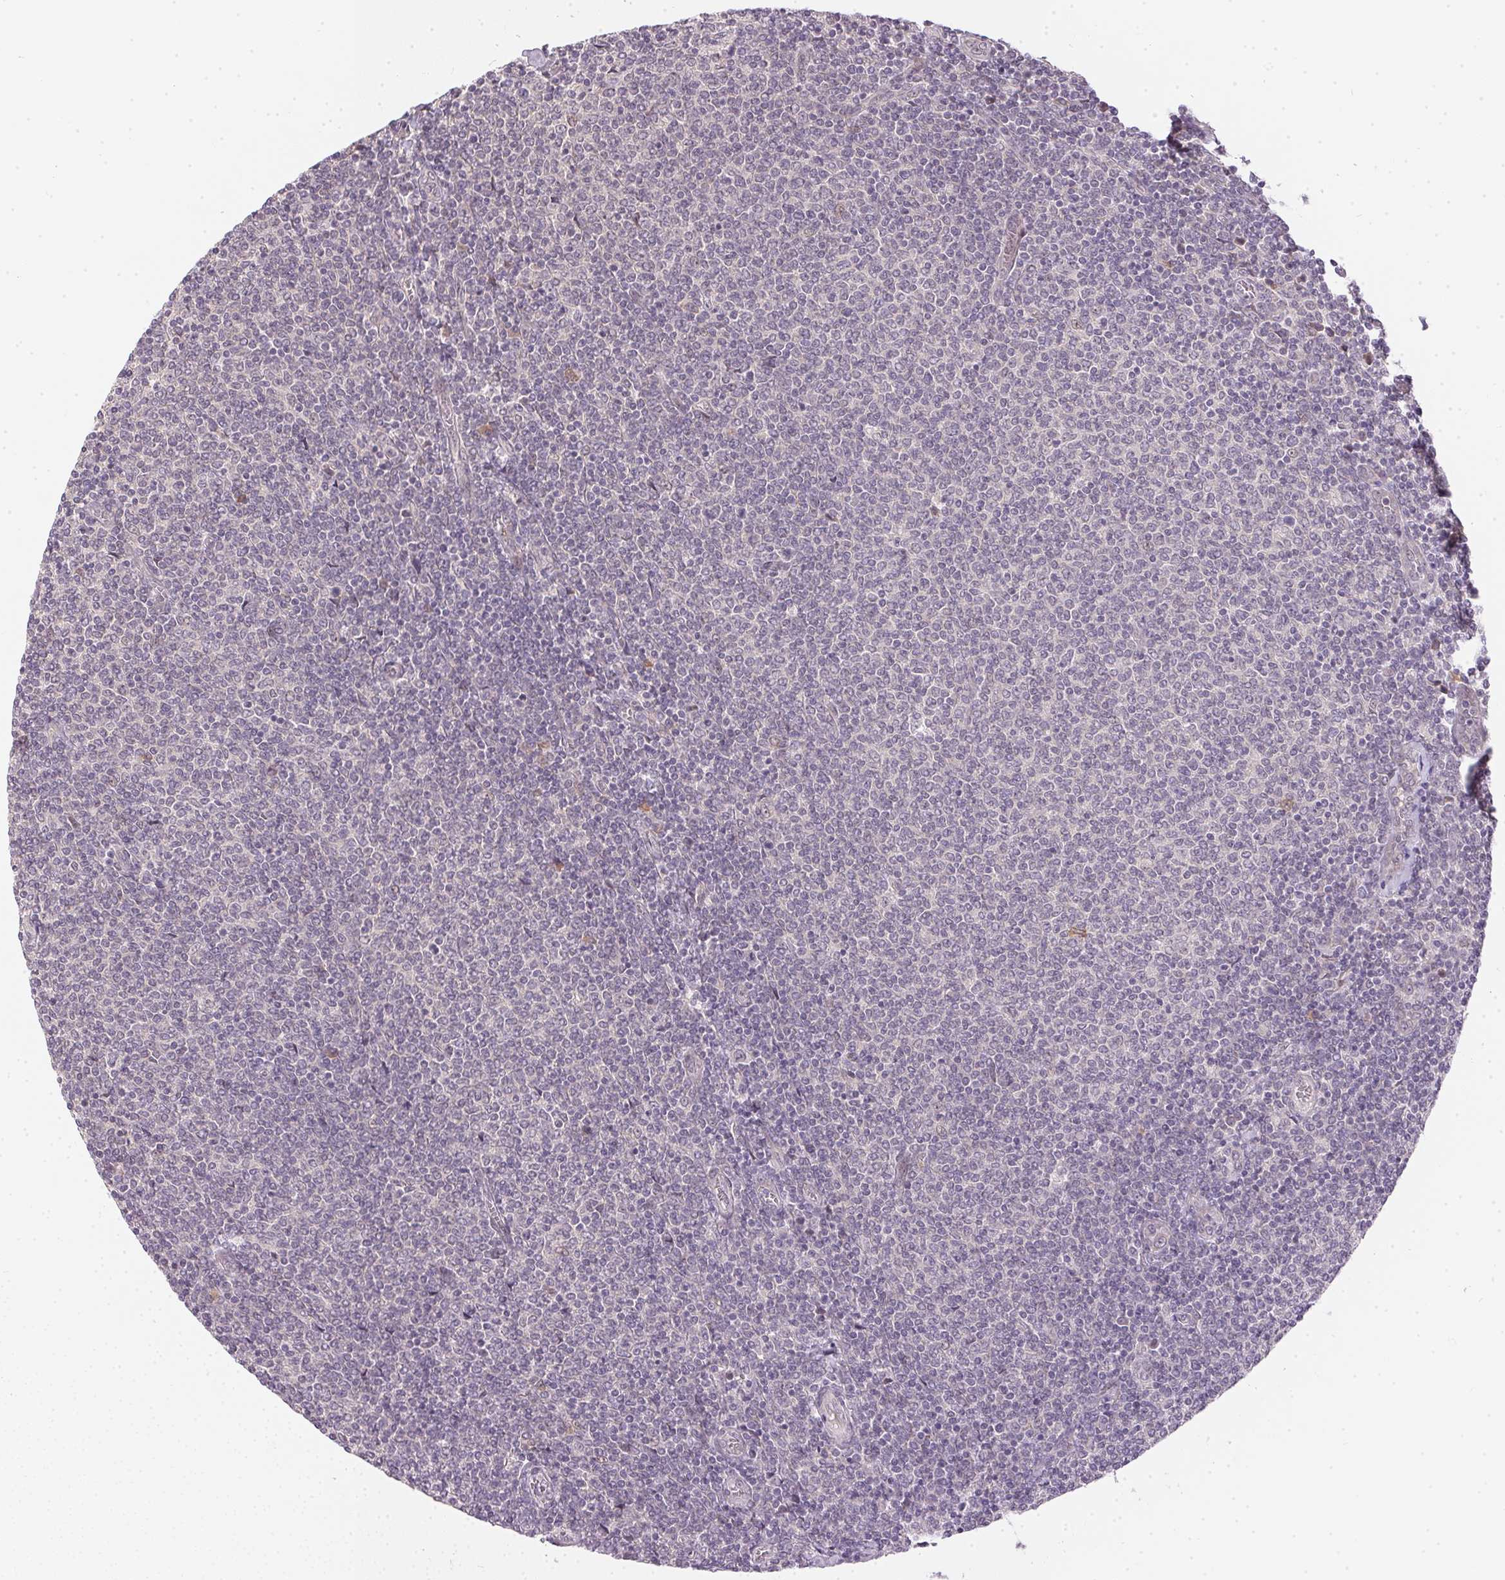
{"staining": {"intensity": "negative", "quantity": "none", "location": "none"}, "tissue": "lymphoma", "cell_type": "Tumor cells", "image_type": "cancer", "snomed": [{"axis": "morphology", "description": "Malignant lymphoma, non-Hodgkin's type, Low grade"}, {"axis": "topography", "description": "Lymph node"}], "caption": "The photomicrograph reveals no staining of tumor cells in lymphoma.", "gene": "TTC23L", "patient": {"sex": "male", "age": 52}}